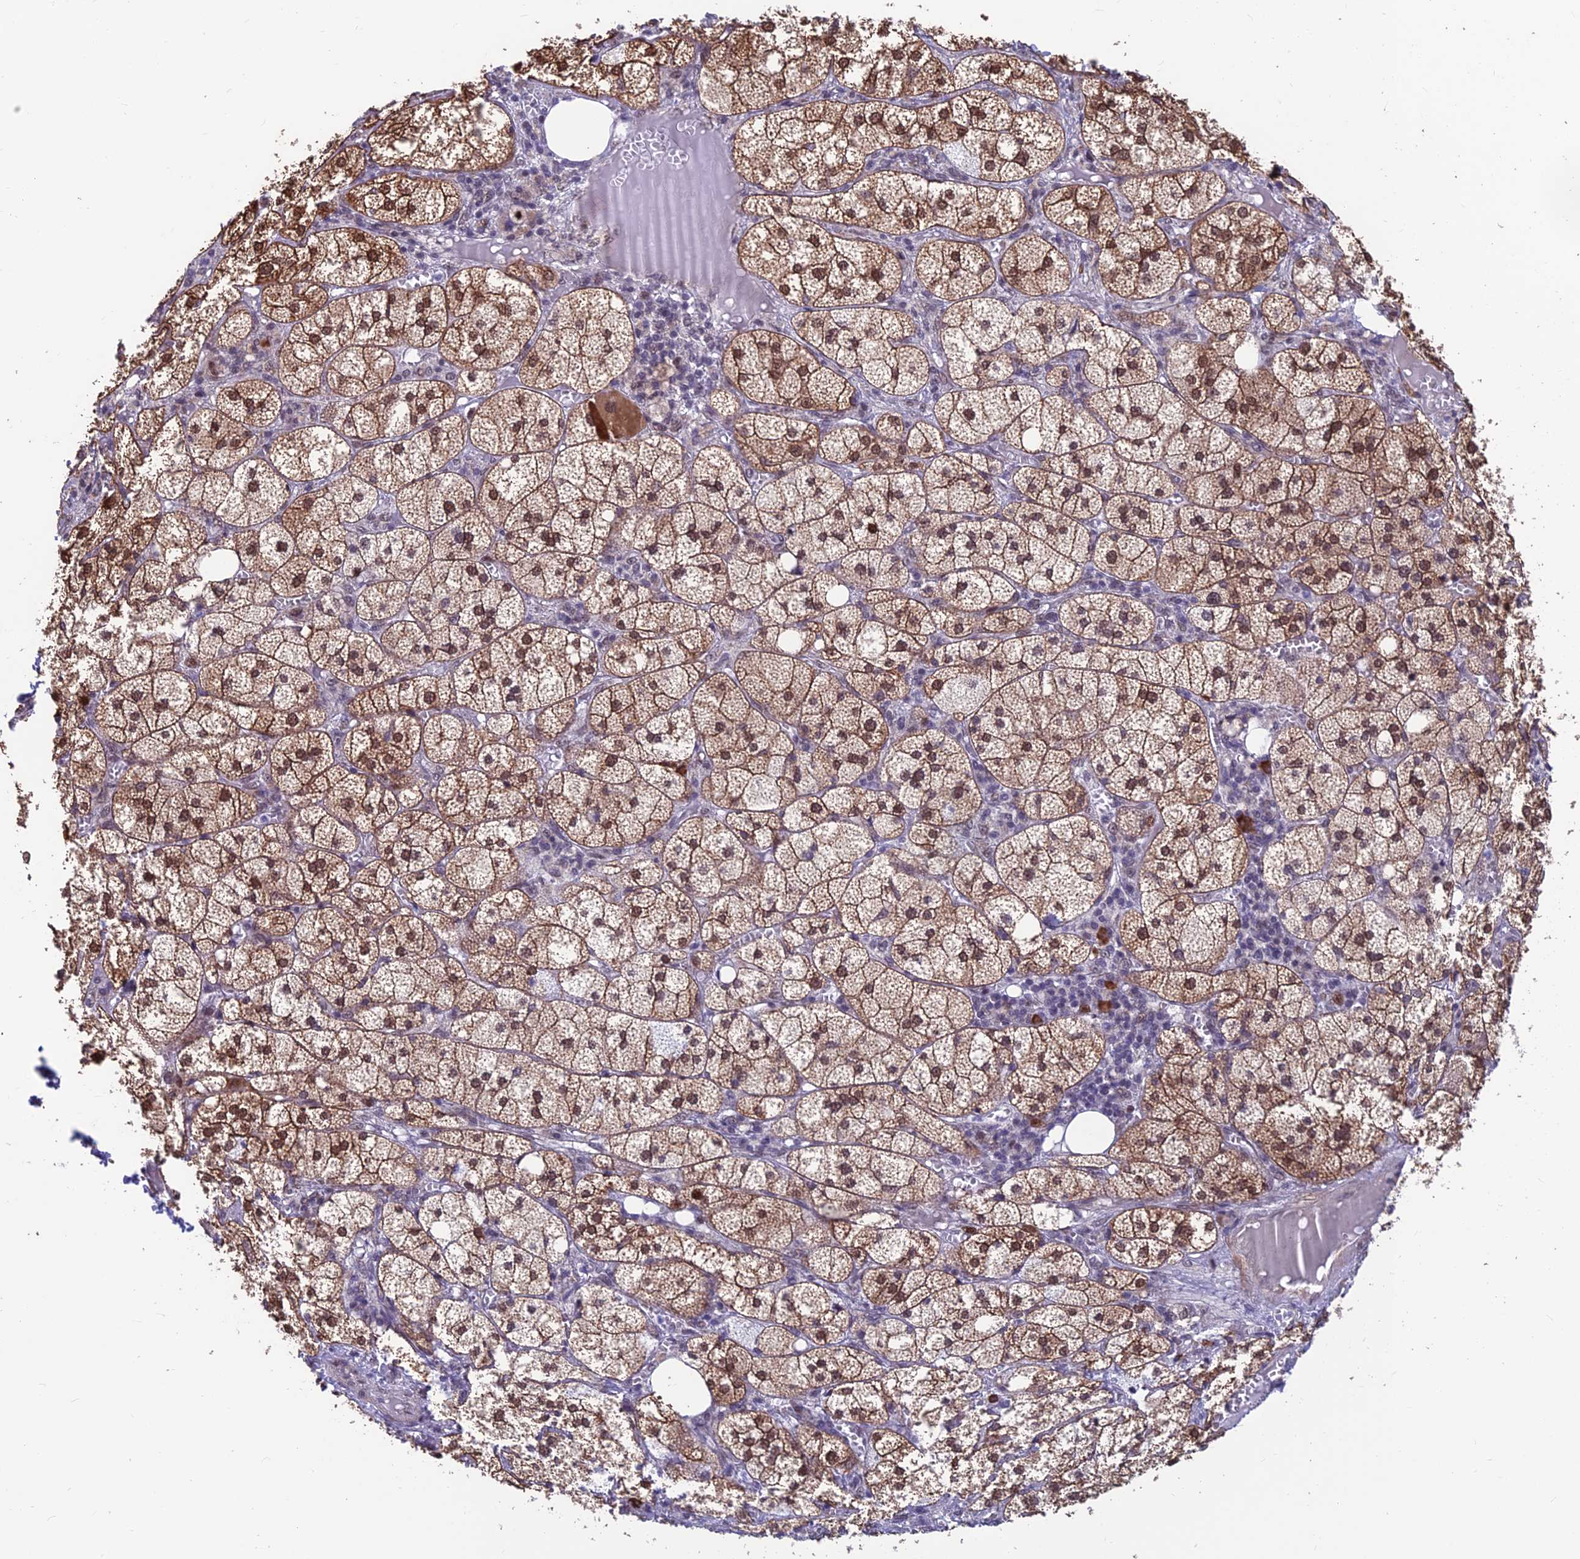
{"staining": {"intensity": "strong", "quantity": "25%-75%", "location": "cytoplasmic/membranous,nuclear"}, "tissue": "adrenal gland", "cell_type": "Glandular cells", "image_type": "normal", "snomed": [{"axis": "morphology", "description": "Normal tissue, NOS"}, {"axis": "topography", "description": "Adrenal gland"}], "caption": "A high amount of strong cytoplasmic/membranous,nuclear staining is seen in approximately 25%-75% of glandular cells in benign adrenal gland. (DAB (3,3'-diaminobenzidine) IHC, brown staining for protein, blue staining for nuclei).", "gene": "KIAA1191", "patient": {"sex": "female", "age": 61}}